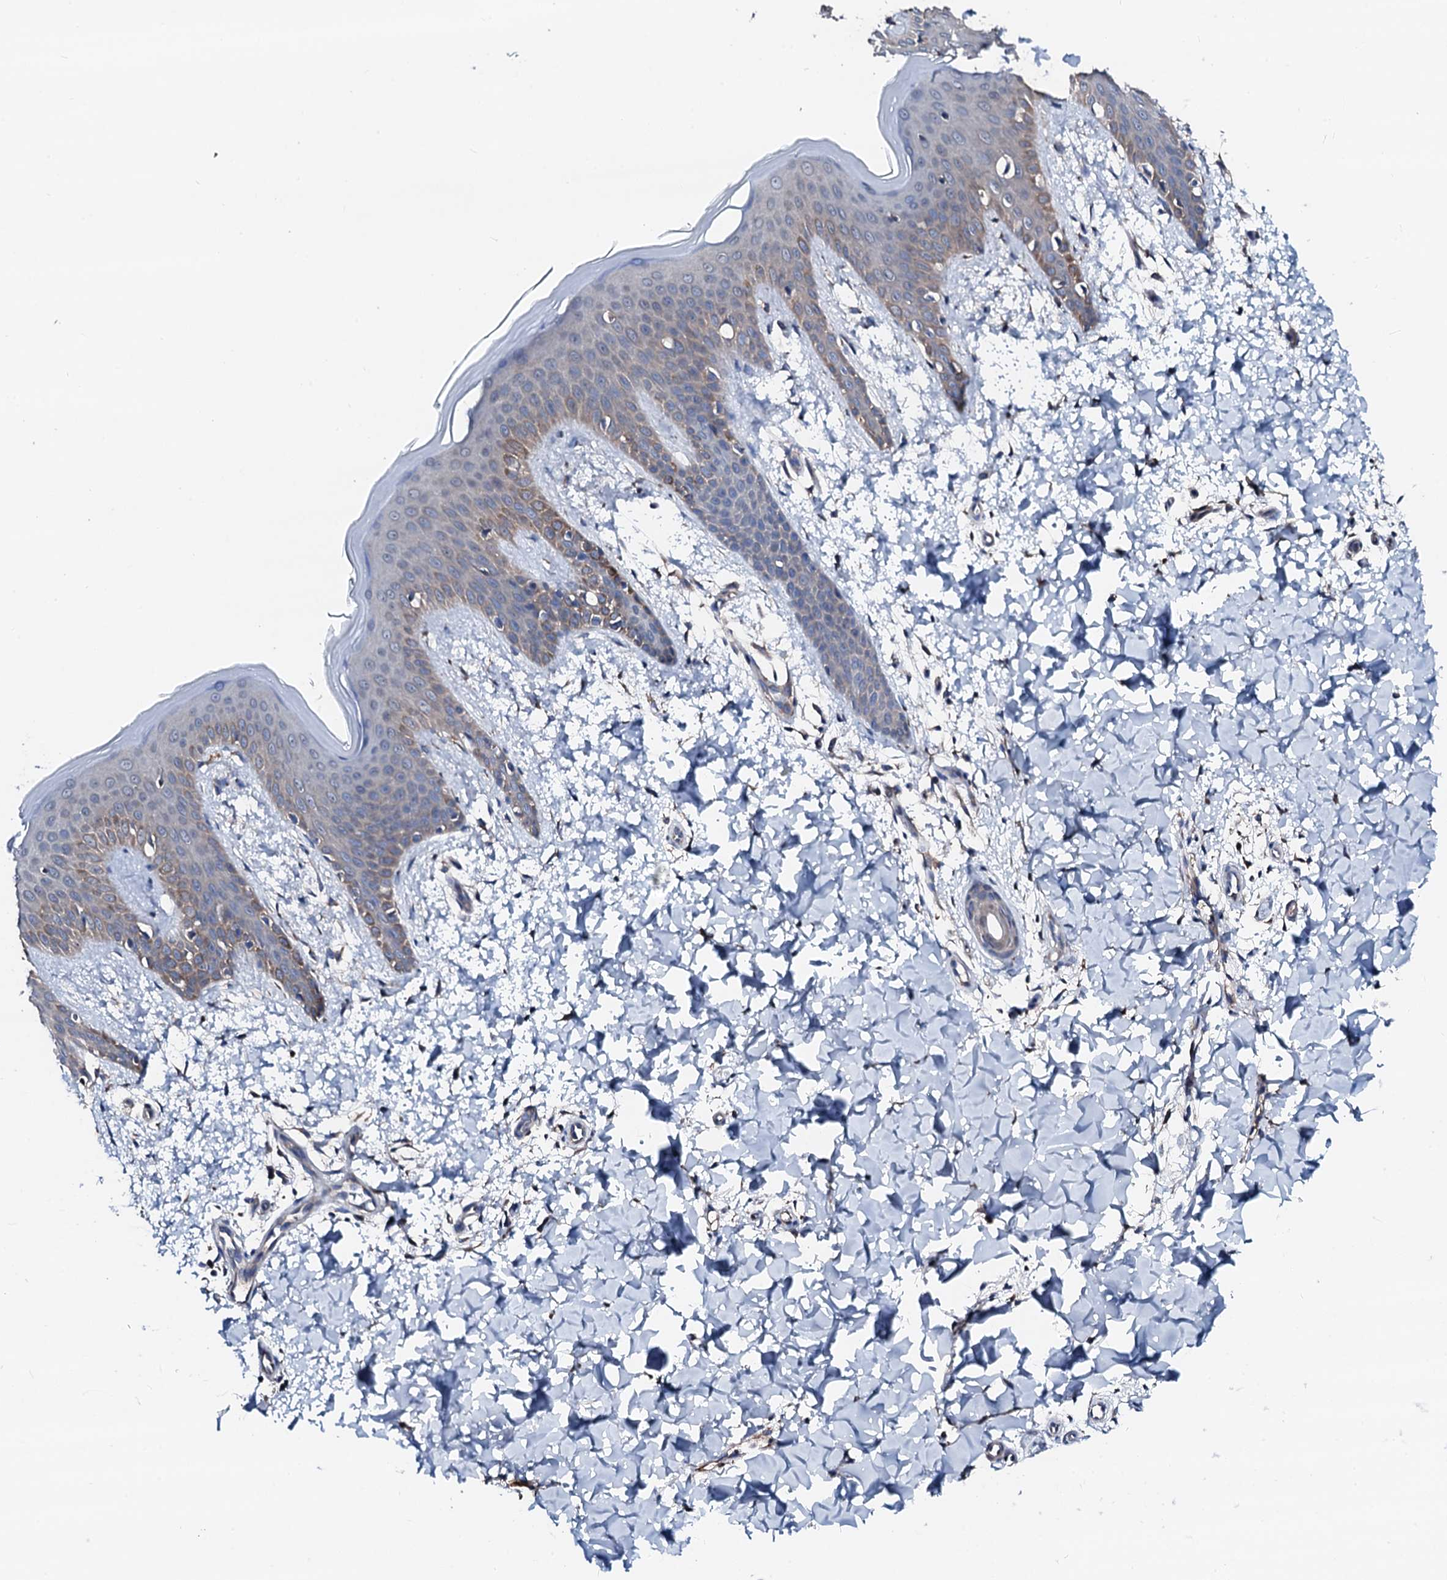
{"staining": {"intensity": "weak", "quantity": ">75%", "location": "cytoplasmic/membranous"}, "tissue": "skin", "cell_type": "Fibroblasts", "image_type": "normal", "snomed": [{"axis": "morphology", "description": "Normal tissue, NOS"}, {"axis": "topography", "description": "Skin"}], "caption": "High-magnification brightfield microscopy of unremarkable skin stained with DAB (brown) and counterstained with hematoxylin (blue). fibroblasts exhibit weak cytoplasmic/membranous positivity is present in approximately>75% of cells. The staining was performed using DAB (3,3'-diaminobenzidine) to visualize the protein expression in brown, while the nuclei were stained in blue with hematoxylin (Magnification: 20x).", "gene": "TRAFD1", "patient": {"sex": "male", "age": 36}}